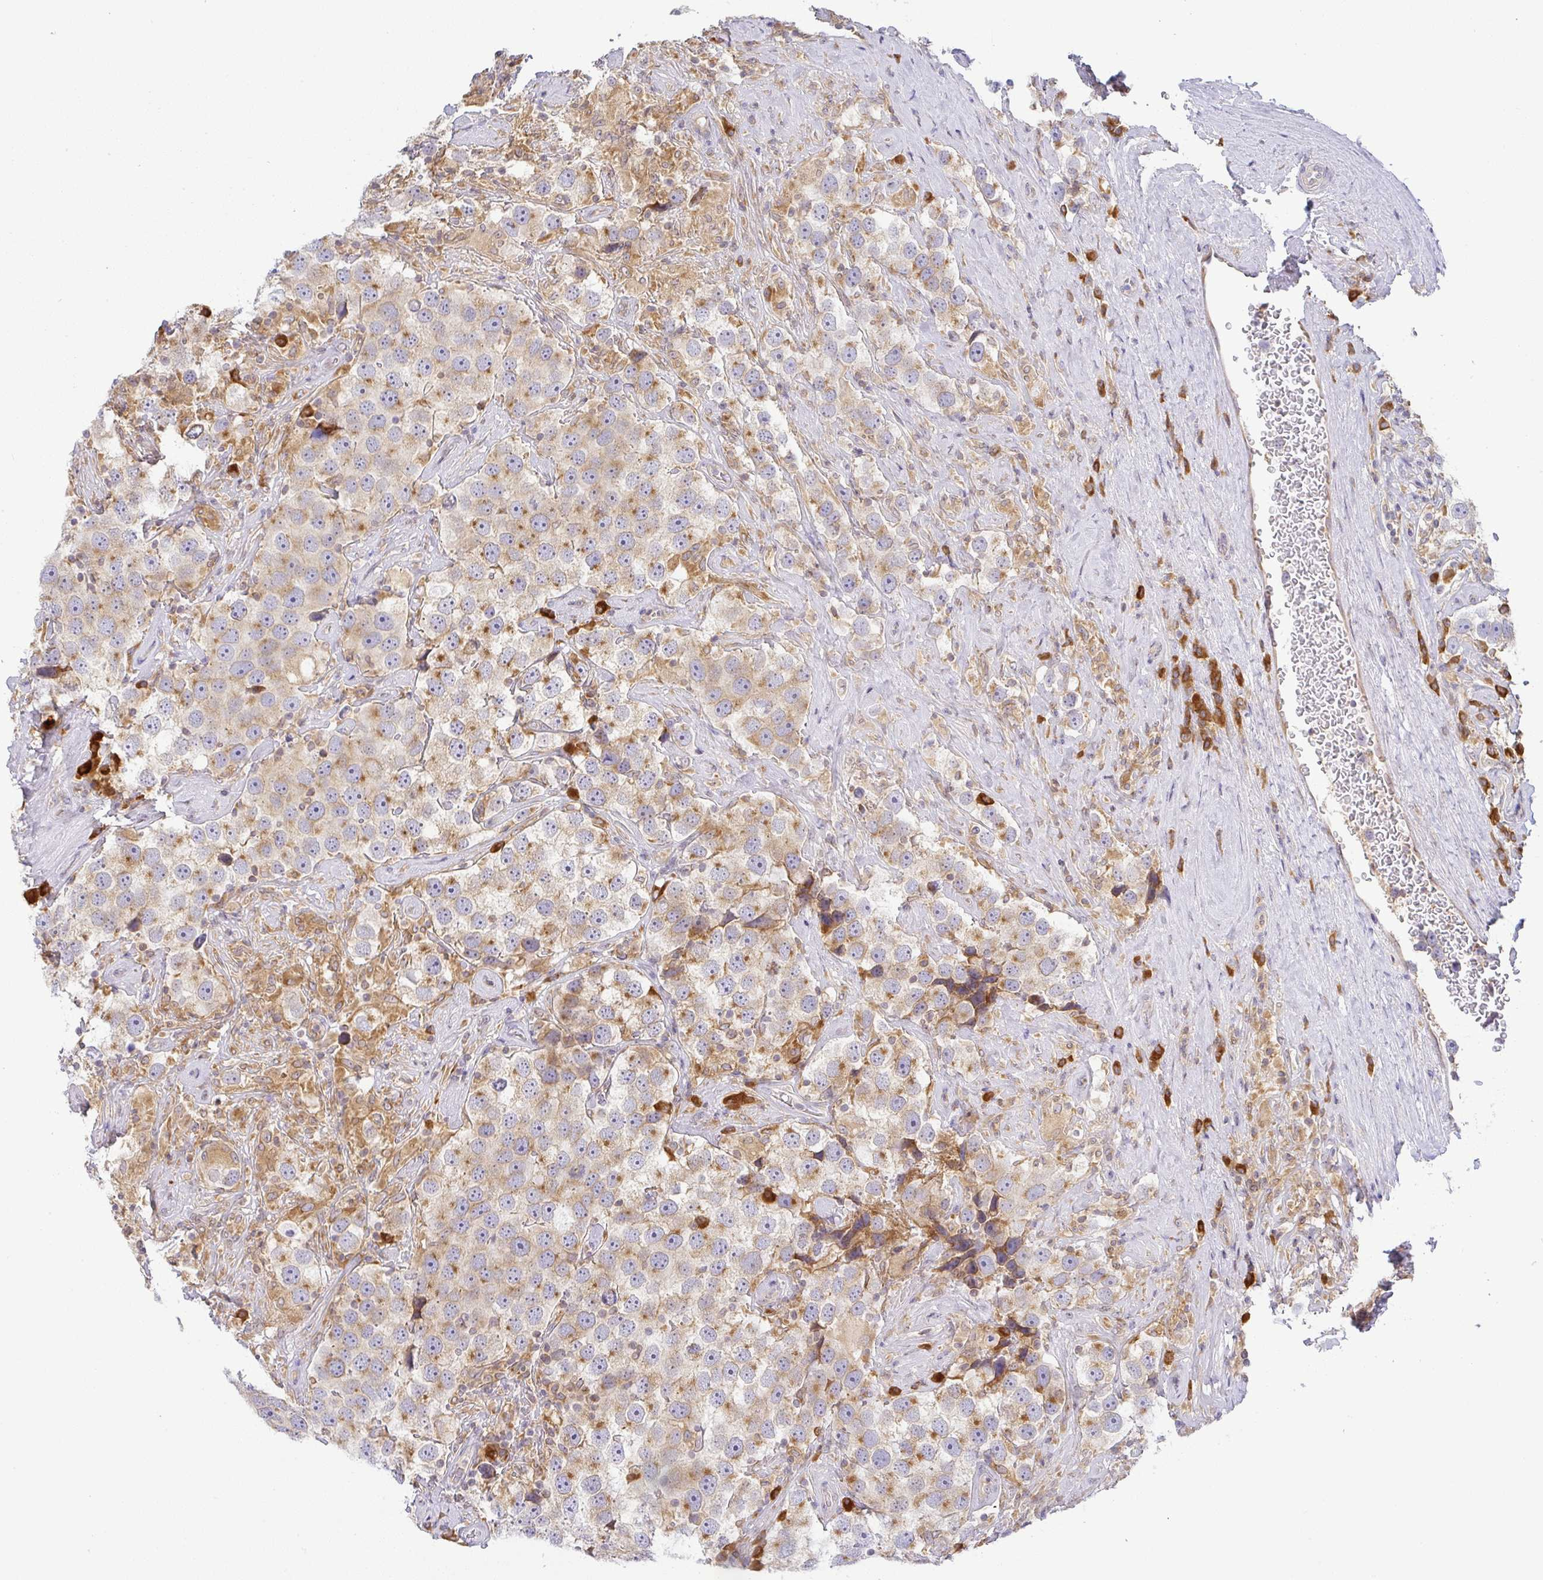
{"staining": {"intensity": "moderate", "quantity": ">75%", "location": "cytoplasmic/membranous"}, "tissue": "testis cancer", "cell_type": "Tumor cells", "image_type": "cancer", "snomed": [{"axis": "morphology", "description": "Seminoma, NOS"}, {"axis": "topography", "description": "Testis"}], "caption": "A high-resolution micrograph shows immunohistochemistry (IHC) staining of testis seminoma, which exhibits moderate cytoplasmic/membranous positivity in about >75% of tumor cells.", "gene": "DERL2", "patient": {"sex": "male", "age": 49}}